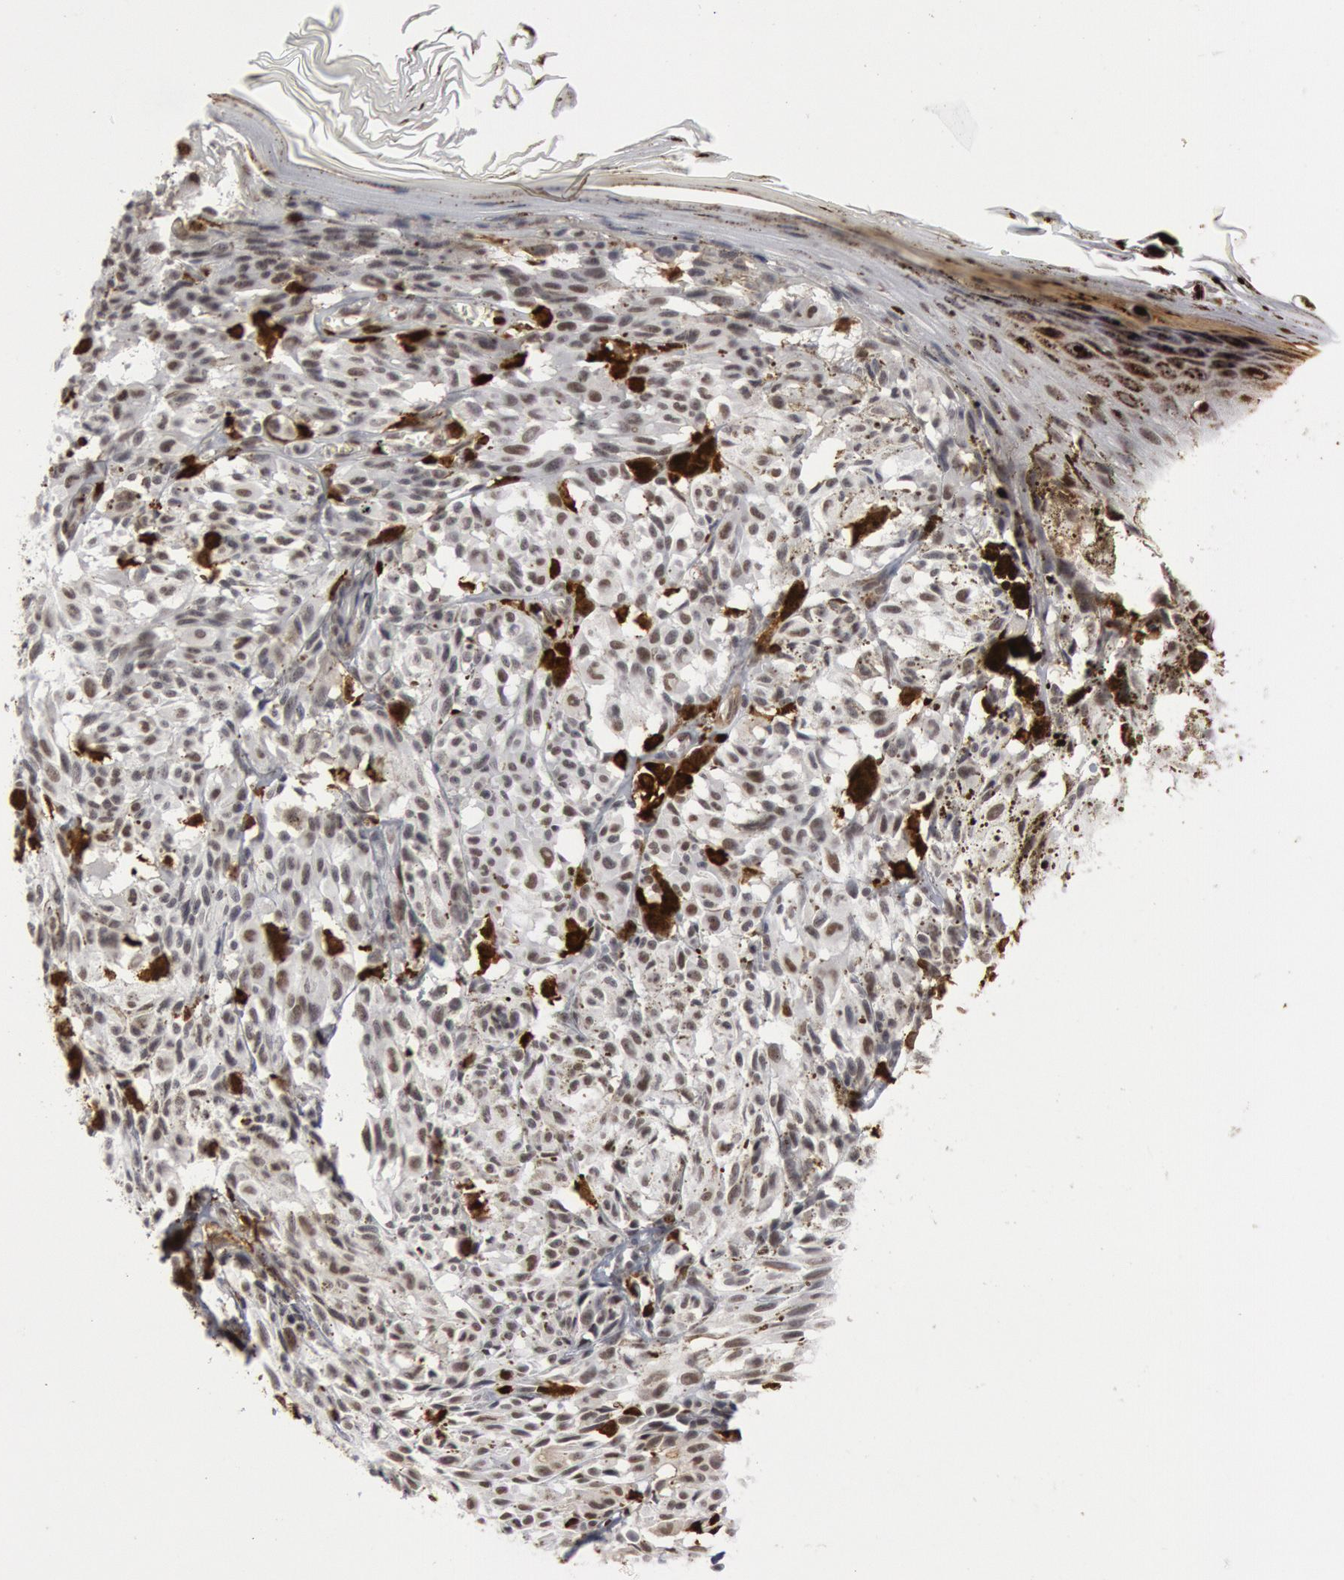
{"staining": {"intensity": "weak", "quantity": "25%-75%", "location": "nuclear"}, "tissue": "melanoma", "cell_type": "Tumor cells", "image_type": "cancer", "snomed": [{"axis": "morphology", "description": "Malignant melanoma, NOS"}, {"axis": "topography", "description": "Skin"}], "caption": "Malignant melanoma stained with DAB immunohistochemistry reveals low levels of weak nuclear staining in approximately 25%-75% of tumor cells.", "gene": "PTPN6", "patient": {"sex": "female", "age": 72}}